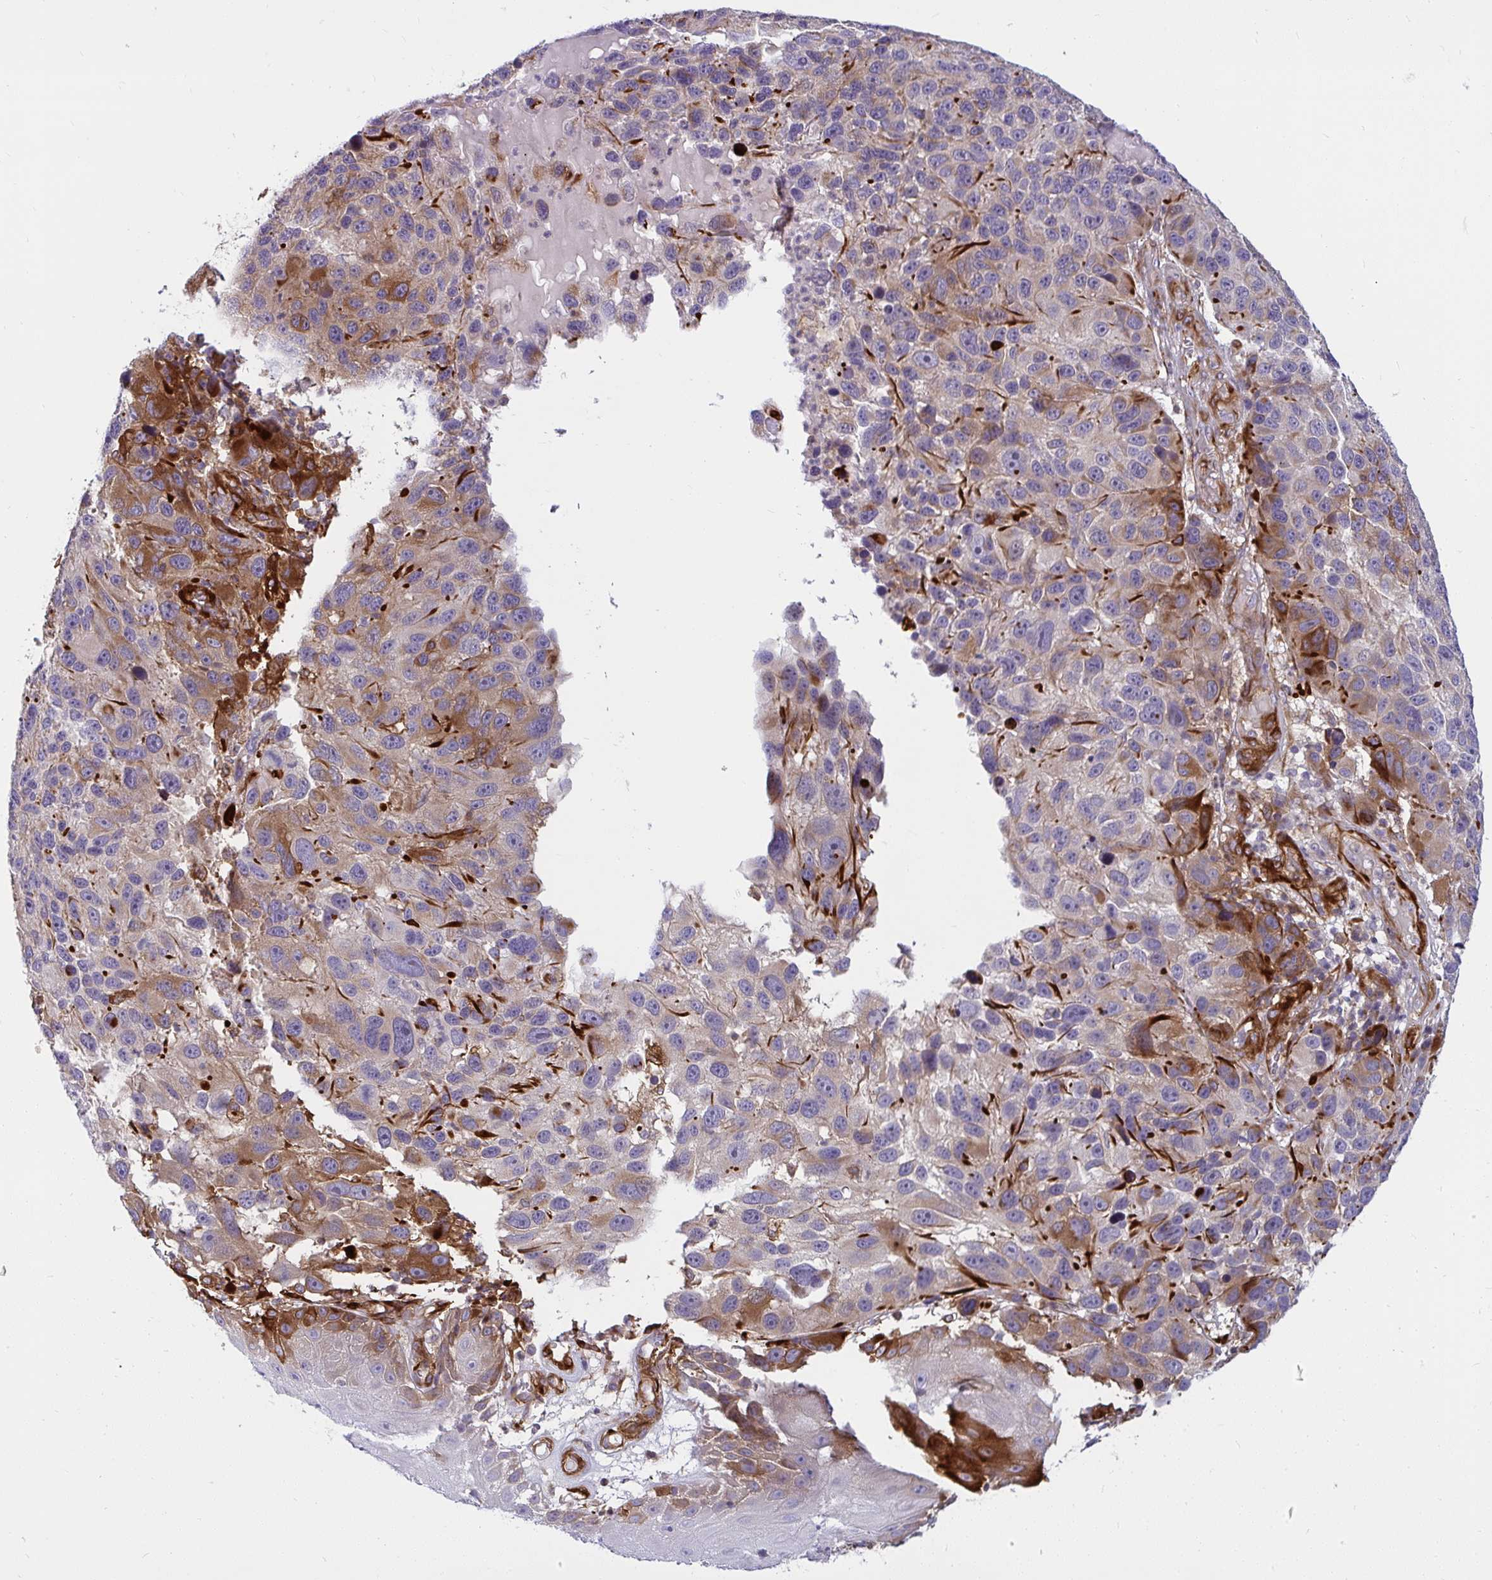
{"staining": {"intensity": "strong", "quantity": "<25%", "location": "cytoplasmic/membranous"}, "tissue": "melanoma", "cell_type": "Tumor cells", "image_type": "cancer", "snomed": [{"axis": "morphology", "description": "Malignant melanoma, NOS"}, {"axis": "topography", "description": "Skin"}], "caption": "Immunohistochemistry of melanoma reveals medium levels of strong cytoplasmic/membranous staining in approximately <25% of tumor cells.", "gene": "IFIT3", "patient": {"sex": "male", "age": 53}}